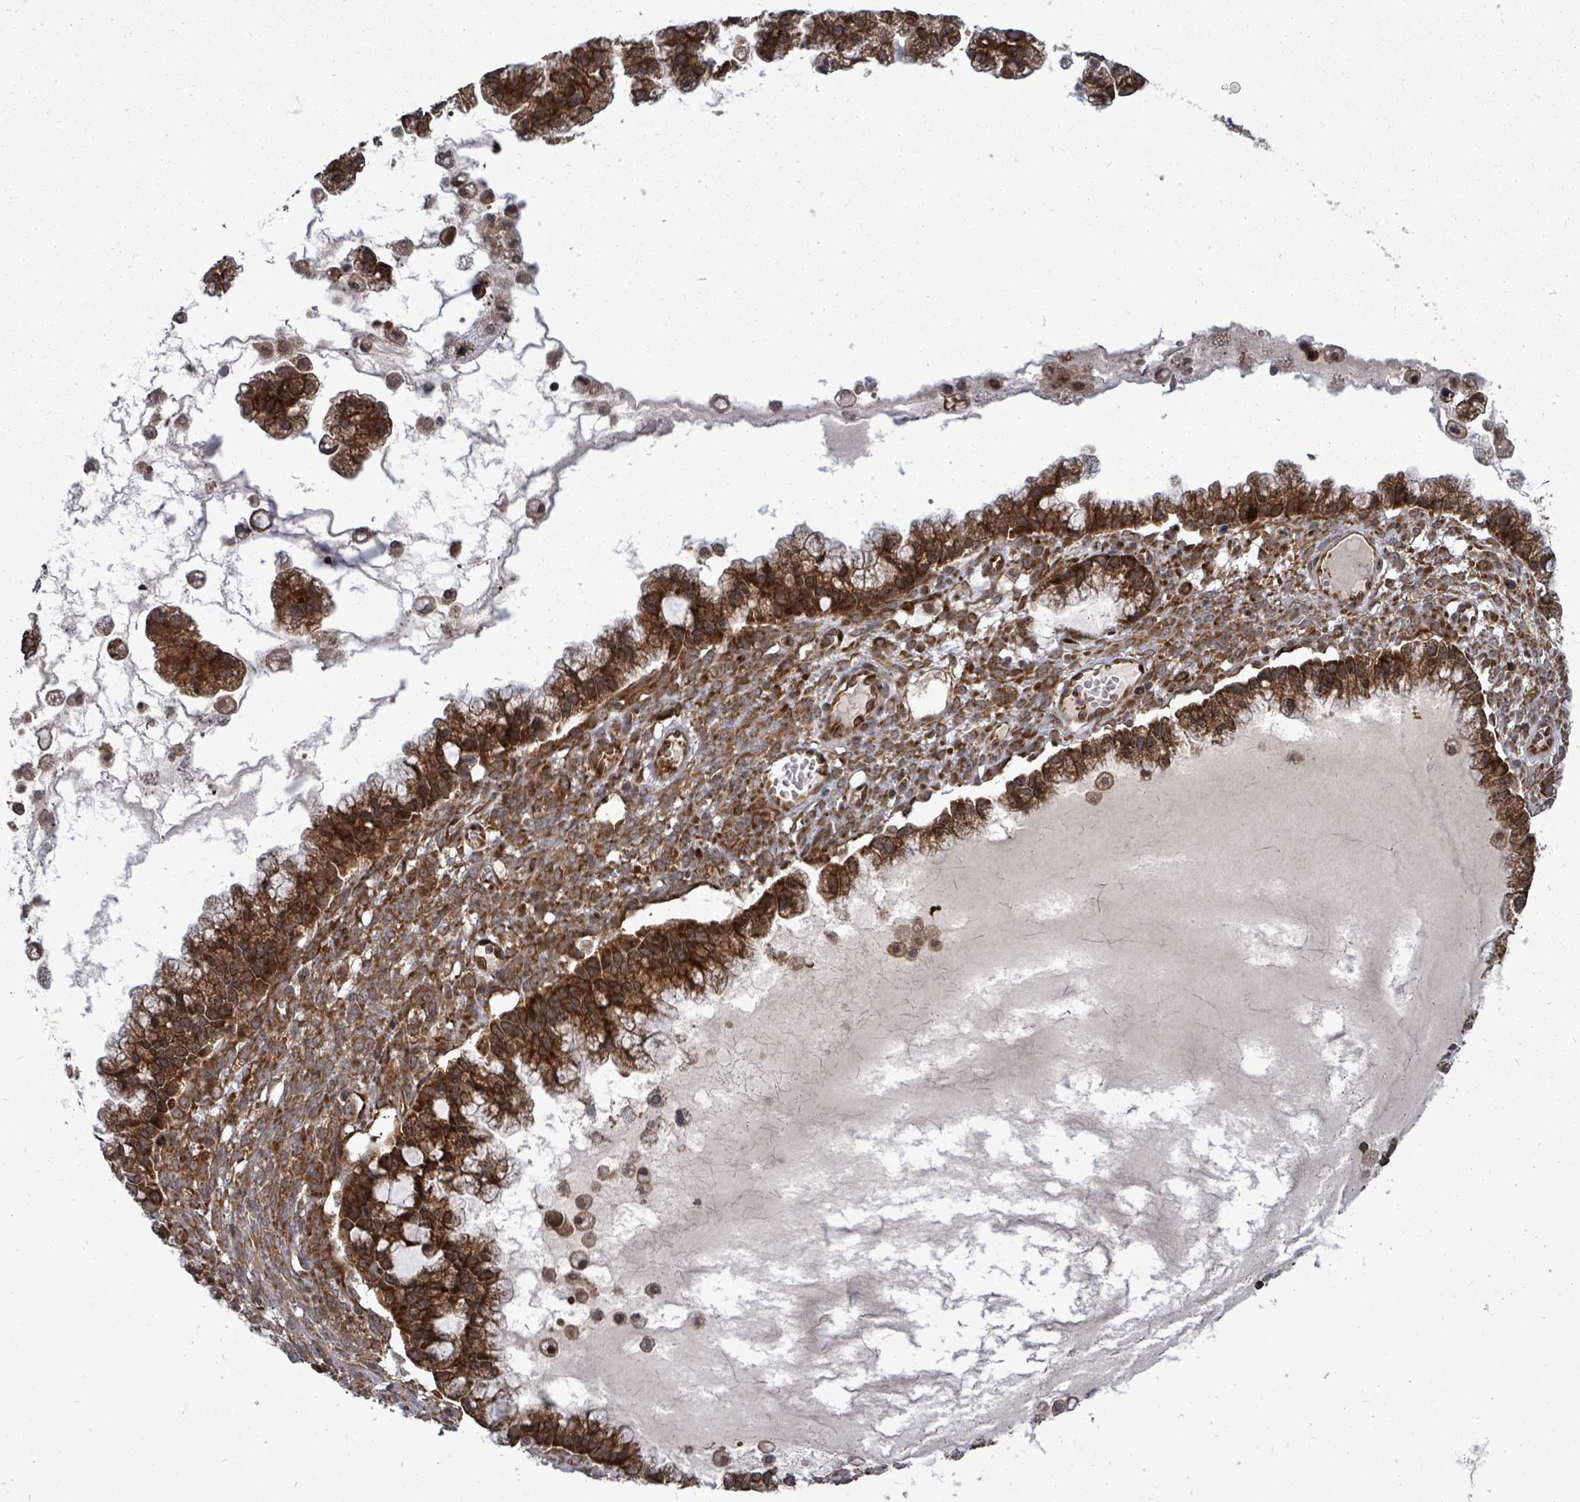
{"staining": {"intensity": "strong", "quantity": ">75%", "location": "cytoplasmic/membranous"}, "tissue": "ovarian cancer", "cell_type": "Tumor cells", "image_type": "cancer", "snomed": [{"axis": "morphology", "description": "Cystadenocarcinoma, mucinous, NOS"}, {"axis": "topography", "description": "Ovary"}], "caption": "The image displays a brown stain indicating the presence of a protein in the cytoplasmic/membranous of tumor cells in mucinous cystadenocarcinoma (ovarian).", "gene": "EIF3C", "patient": {"sex": "female", "age": 72}}